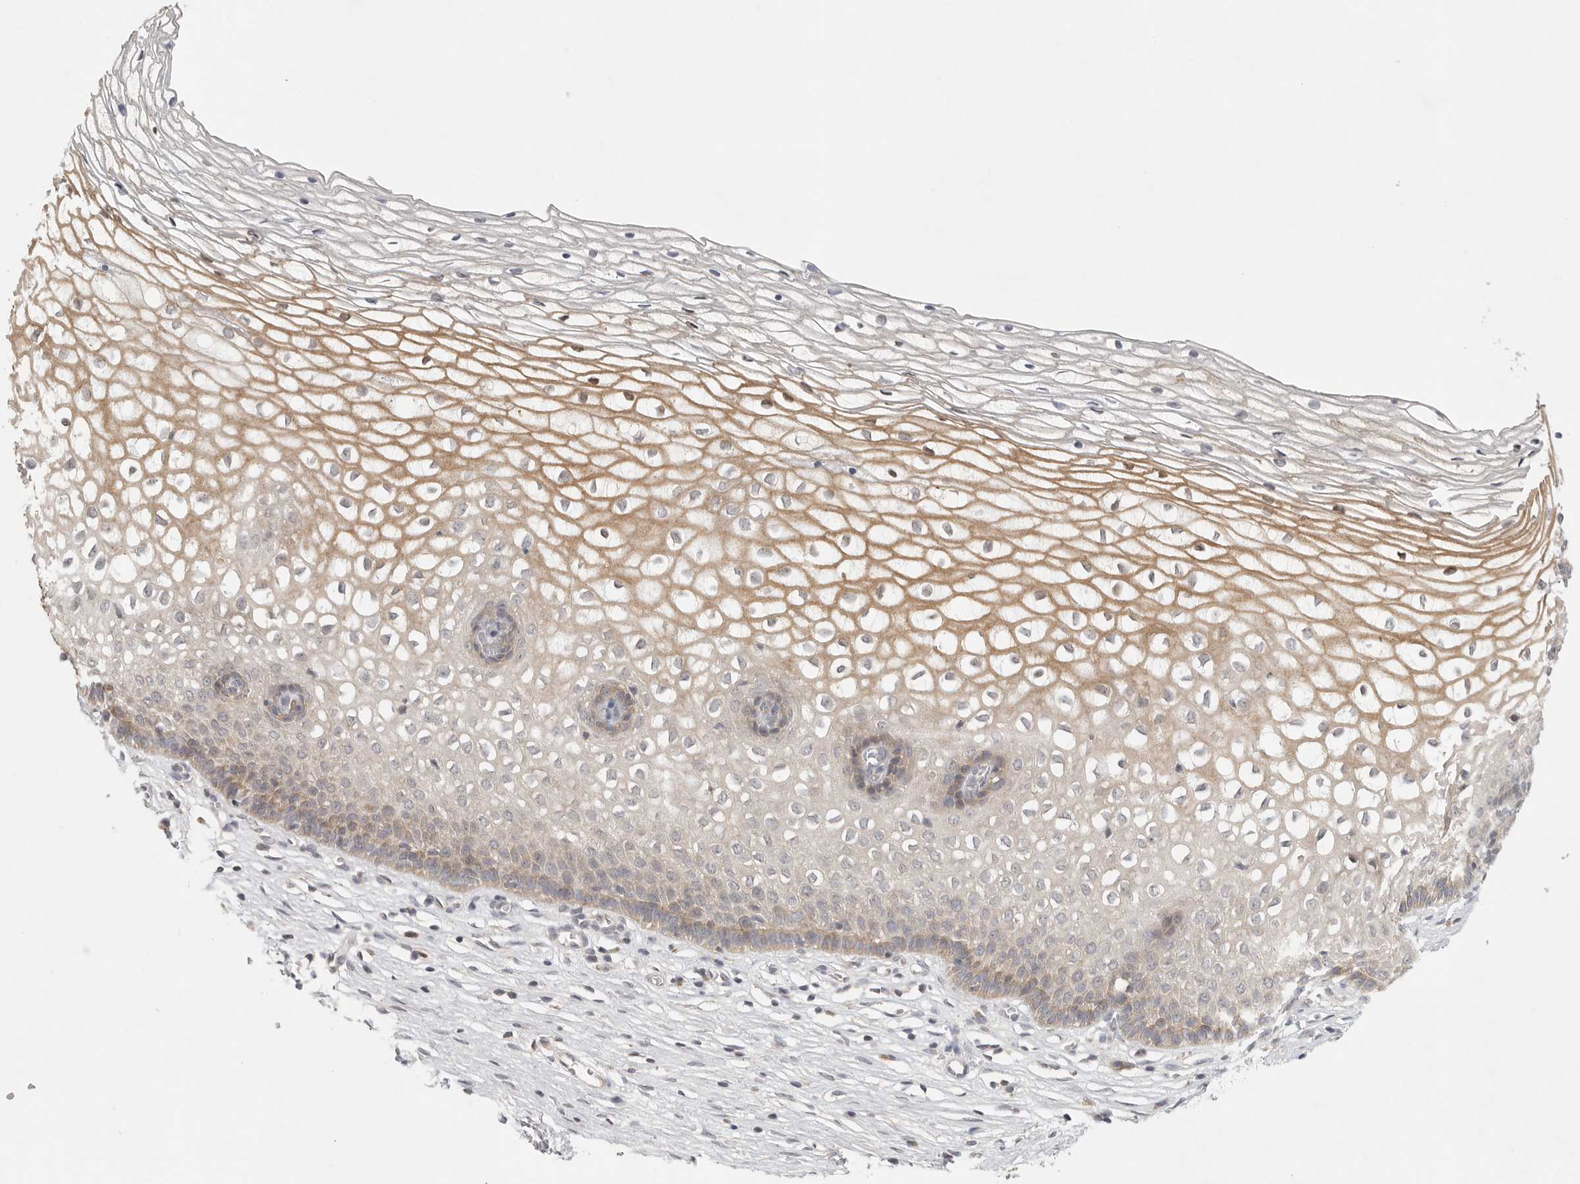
{"staining": {"intensity": "negative", "quantity": "none", "location": "none"}, "tissue": "cervix", "cell_type": "Glandular cells", "image_type": "normal", "snomed": [{"axis": "morphology", "description": "Normal tissue, NOS"}, {"axis": "topography", "description": "Cervix"}], "caption": "High power microscopy image of an immunohistochemistry histopathology image of unremarkable cervix, revealing no significant staining in glandular cells.", "gene": "HDAC6", "patient": {"sex": "female", "age": 27}}